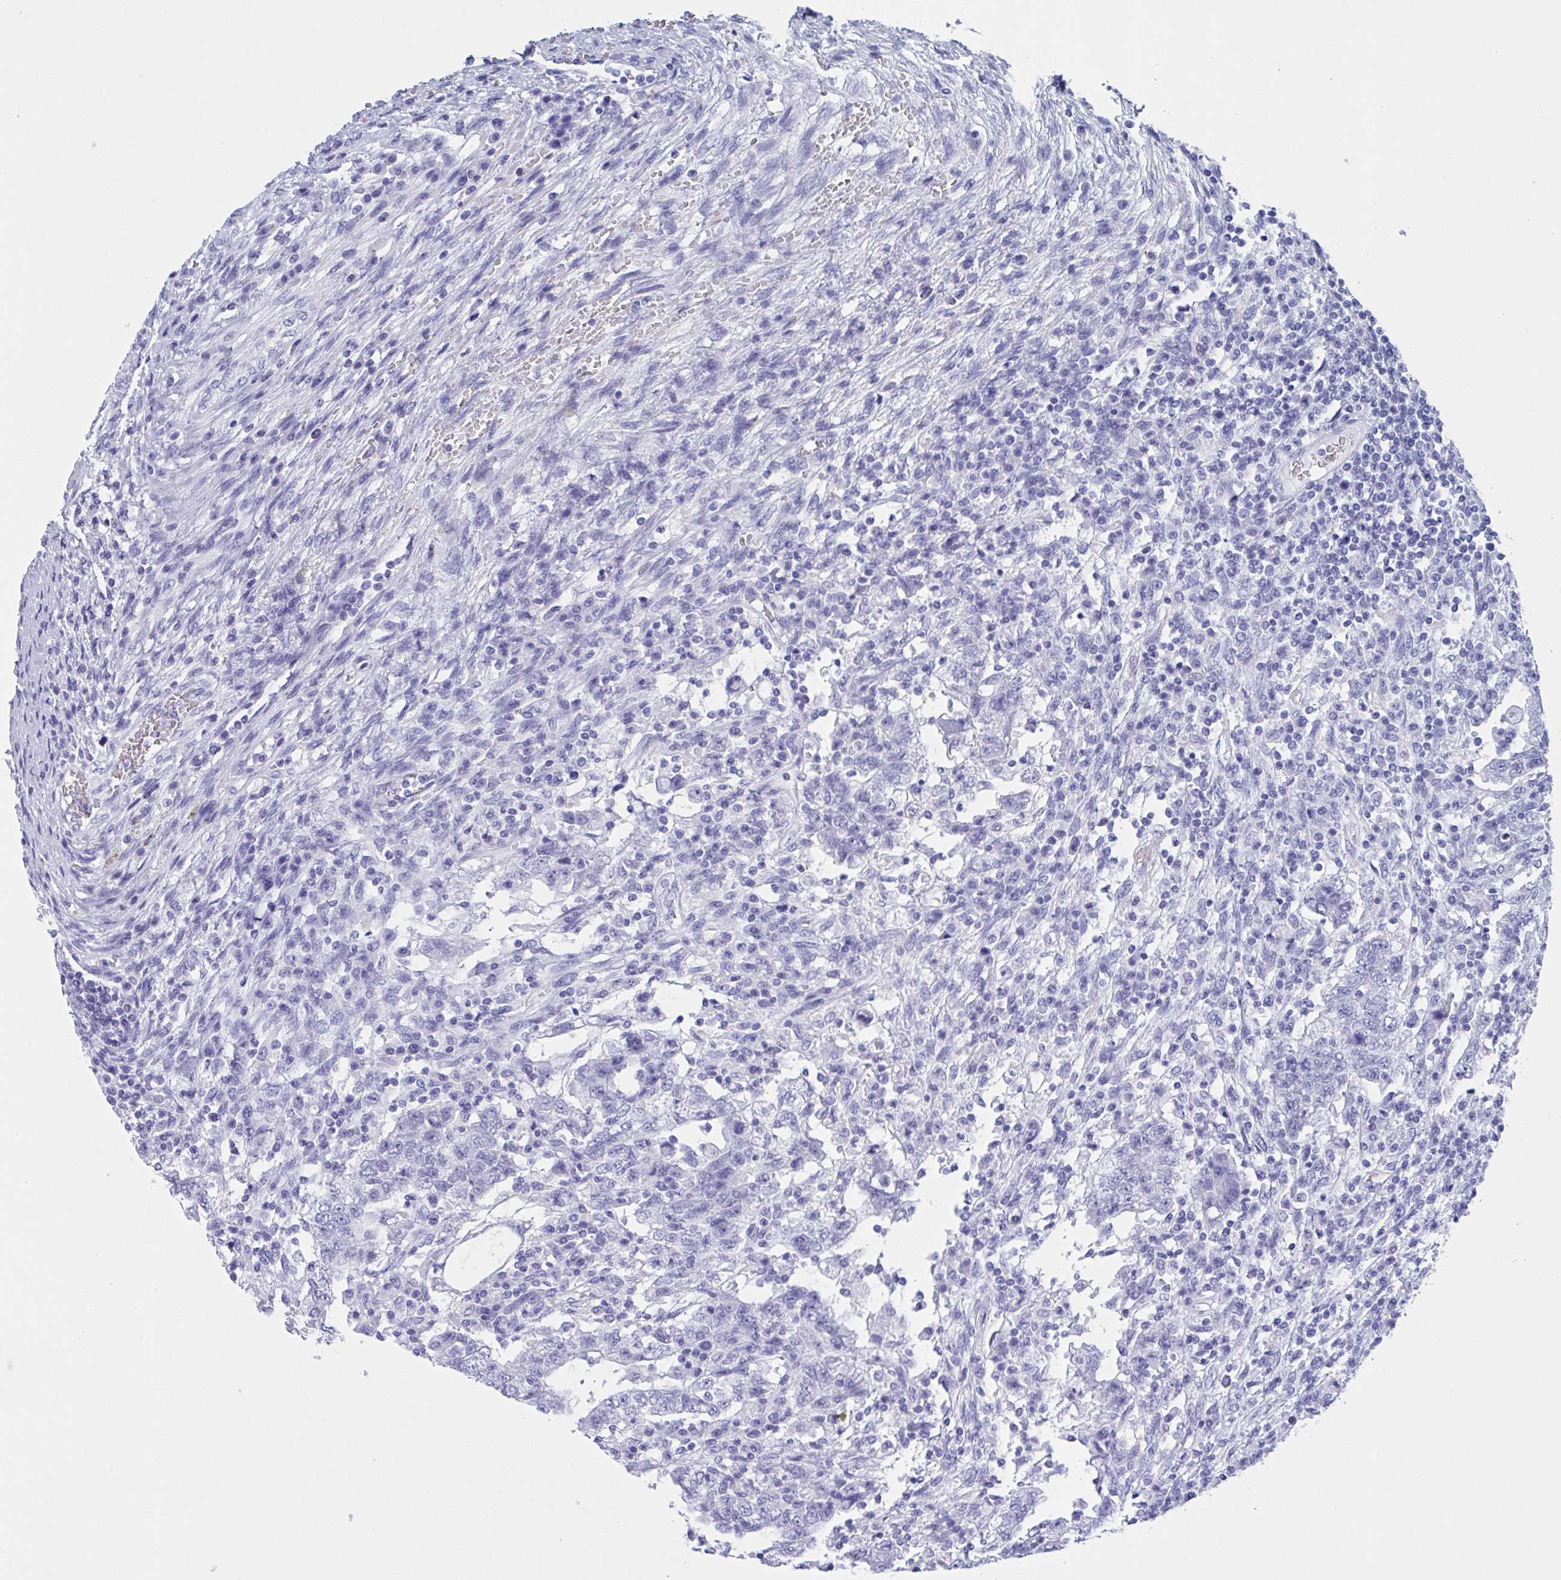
{"staining": {"intensity": "negative", "quantity": "none", "location": "none"}, "tissue": "testis cancer", "cell_type": "Tumor cells", "image_type": "cancer", "snomed": [{"axis": "morphology", "description": "Carcinoma, Embryonal, NOS"}, {"axis": "topography", "description": "Testis"}], "caption": "Testis cancer was stained to show a protein in brown. There is no significant expression in tumor cells. Brightfield microscopy of immunohistochemistry stained with DAB (brown) and hematoxylin (blue), captured at high magnification.", "gene": "ZNF850", "patient": {"sex": "male", "age": 26}}